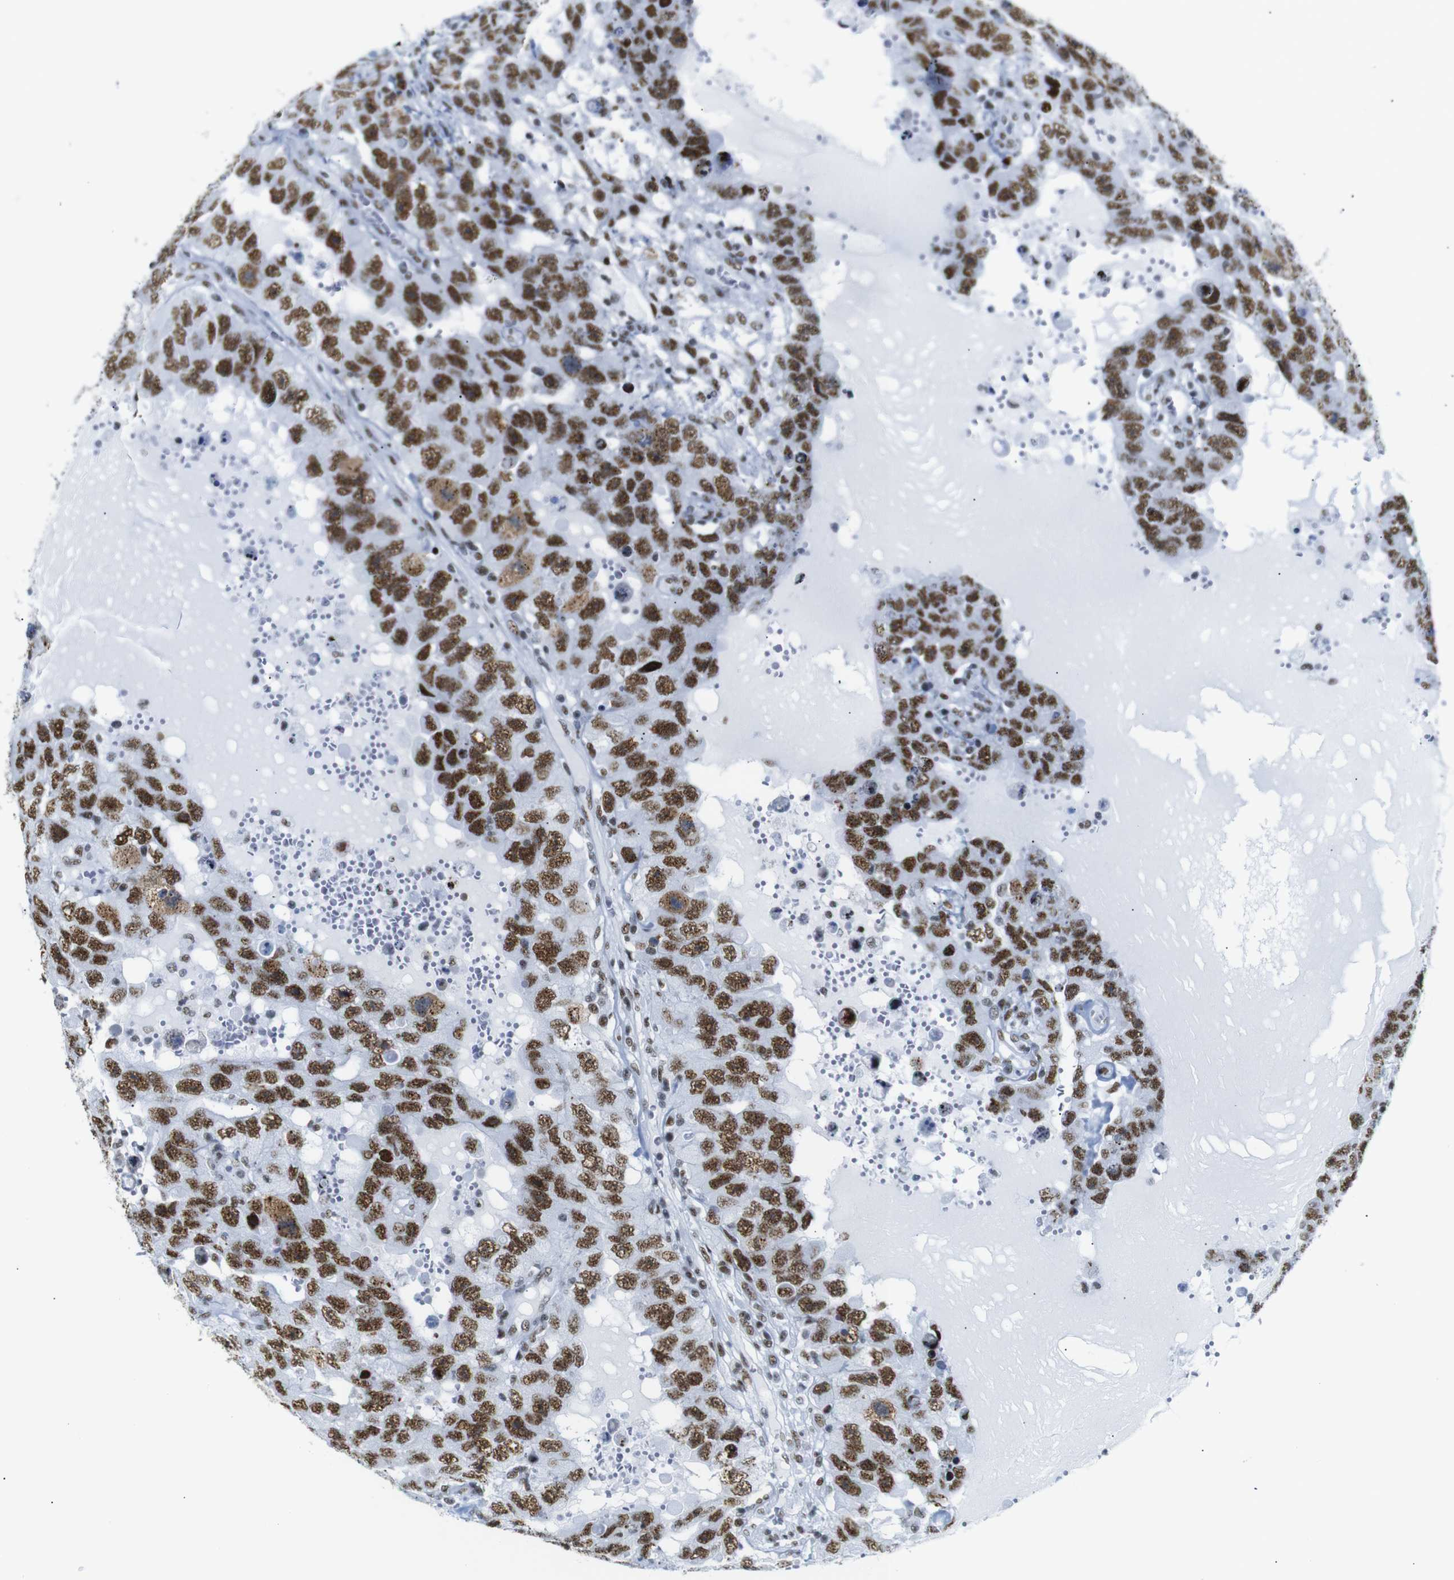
{"staining": {"intensity": "strong", "quantity": ">75%", "location": "cytoplasmic/membranous,nuclear"}, "tissue": "testis cancer", "cell_type": "Tumor cells", "image_type": "cancer", "snomed": [{"axis": "morphology", "description": "Carcinoma, Embryonal, NOS"}, {"axis": "topography", "description": "Testis"}], "caption": "Immunohistochemical staining of human testis cancer (embryonal carcinoma) reveals high levels of strong cytoplasmic/membranous and nuclear positivity in approximately >75% of tumor cells. The staining is performed using DAB brown chromogen to label protein expression. The nuclei are counter-stained blue using hematoxylin.", "gene": "TRA2B", "patient": {"sex": "male", "age": 26}}